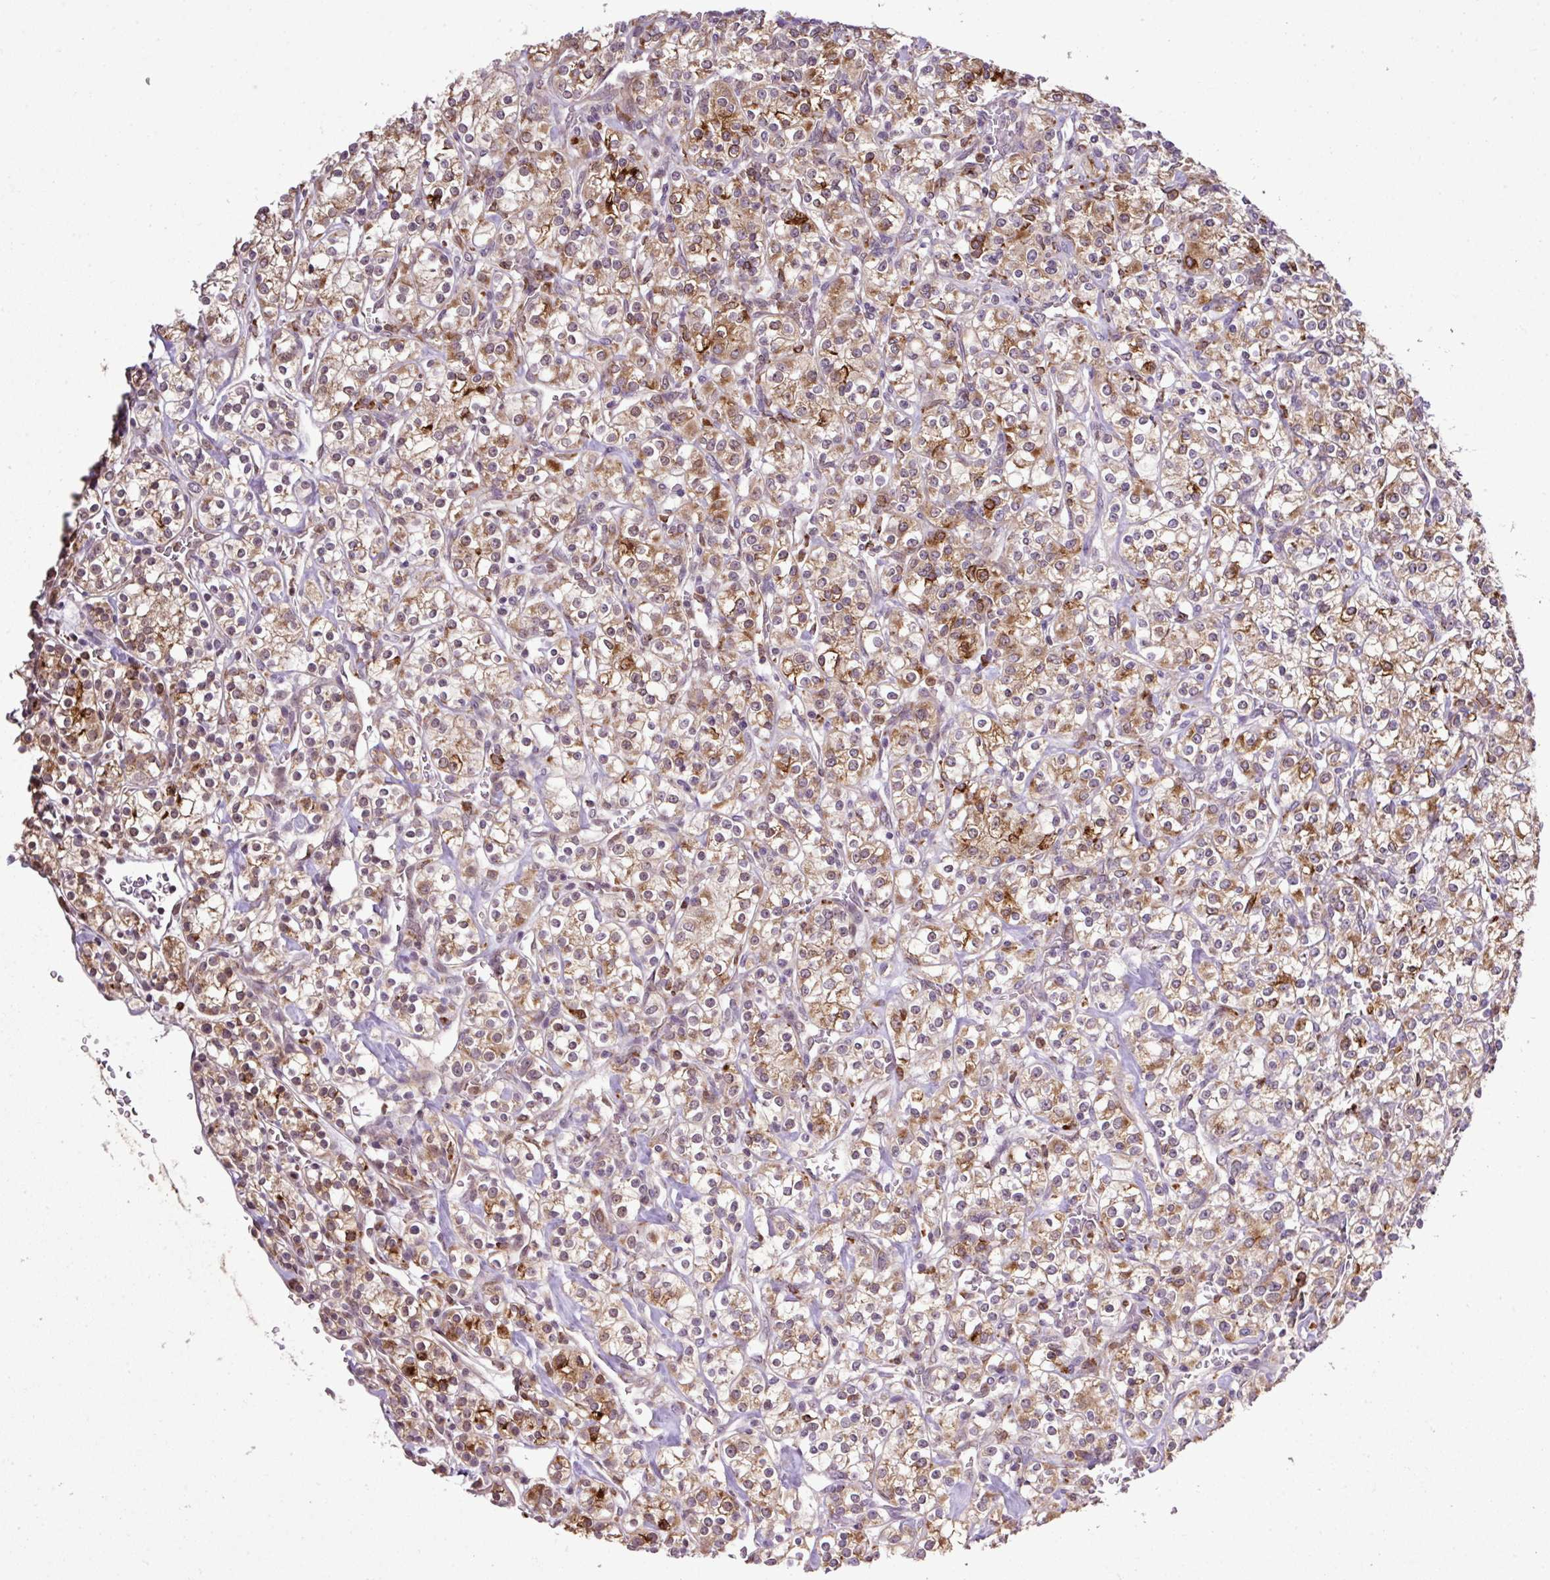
{"staining": {"intensity": "moderate", "quantity": "25%-75%", "location": "cytoplasmic/membranous,nuclear"}, "tissue": "renal cancer", "cell_type": "Tumor cells", "image_type": "cancer", "snomed": [{"axis": "morphology", "description": "Adenocarcinoma, NOS"}, {"axis": "topography", "description": "Kidney"}], "caption": "This micrograph reveals renal cancer (adenocarcinoma) stained with immunohistochemistry (IHC) to label a protein in brown. The cytoplasmic/membranous and nuclear of tumor cells show moderate positivity for the protein. Nuclei are counter-stained blue.", "gene": "SMCO4", "patient": {"sex": "male", "age": 77}}